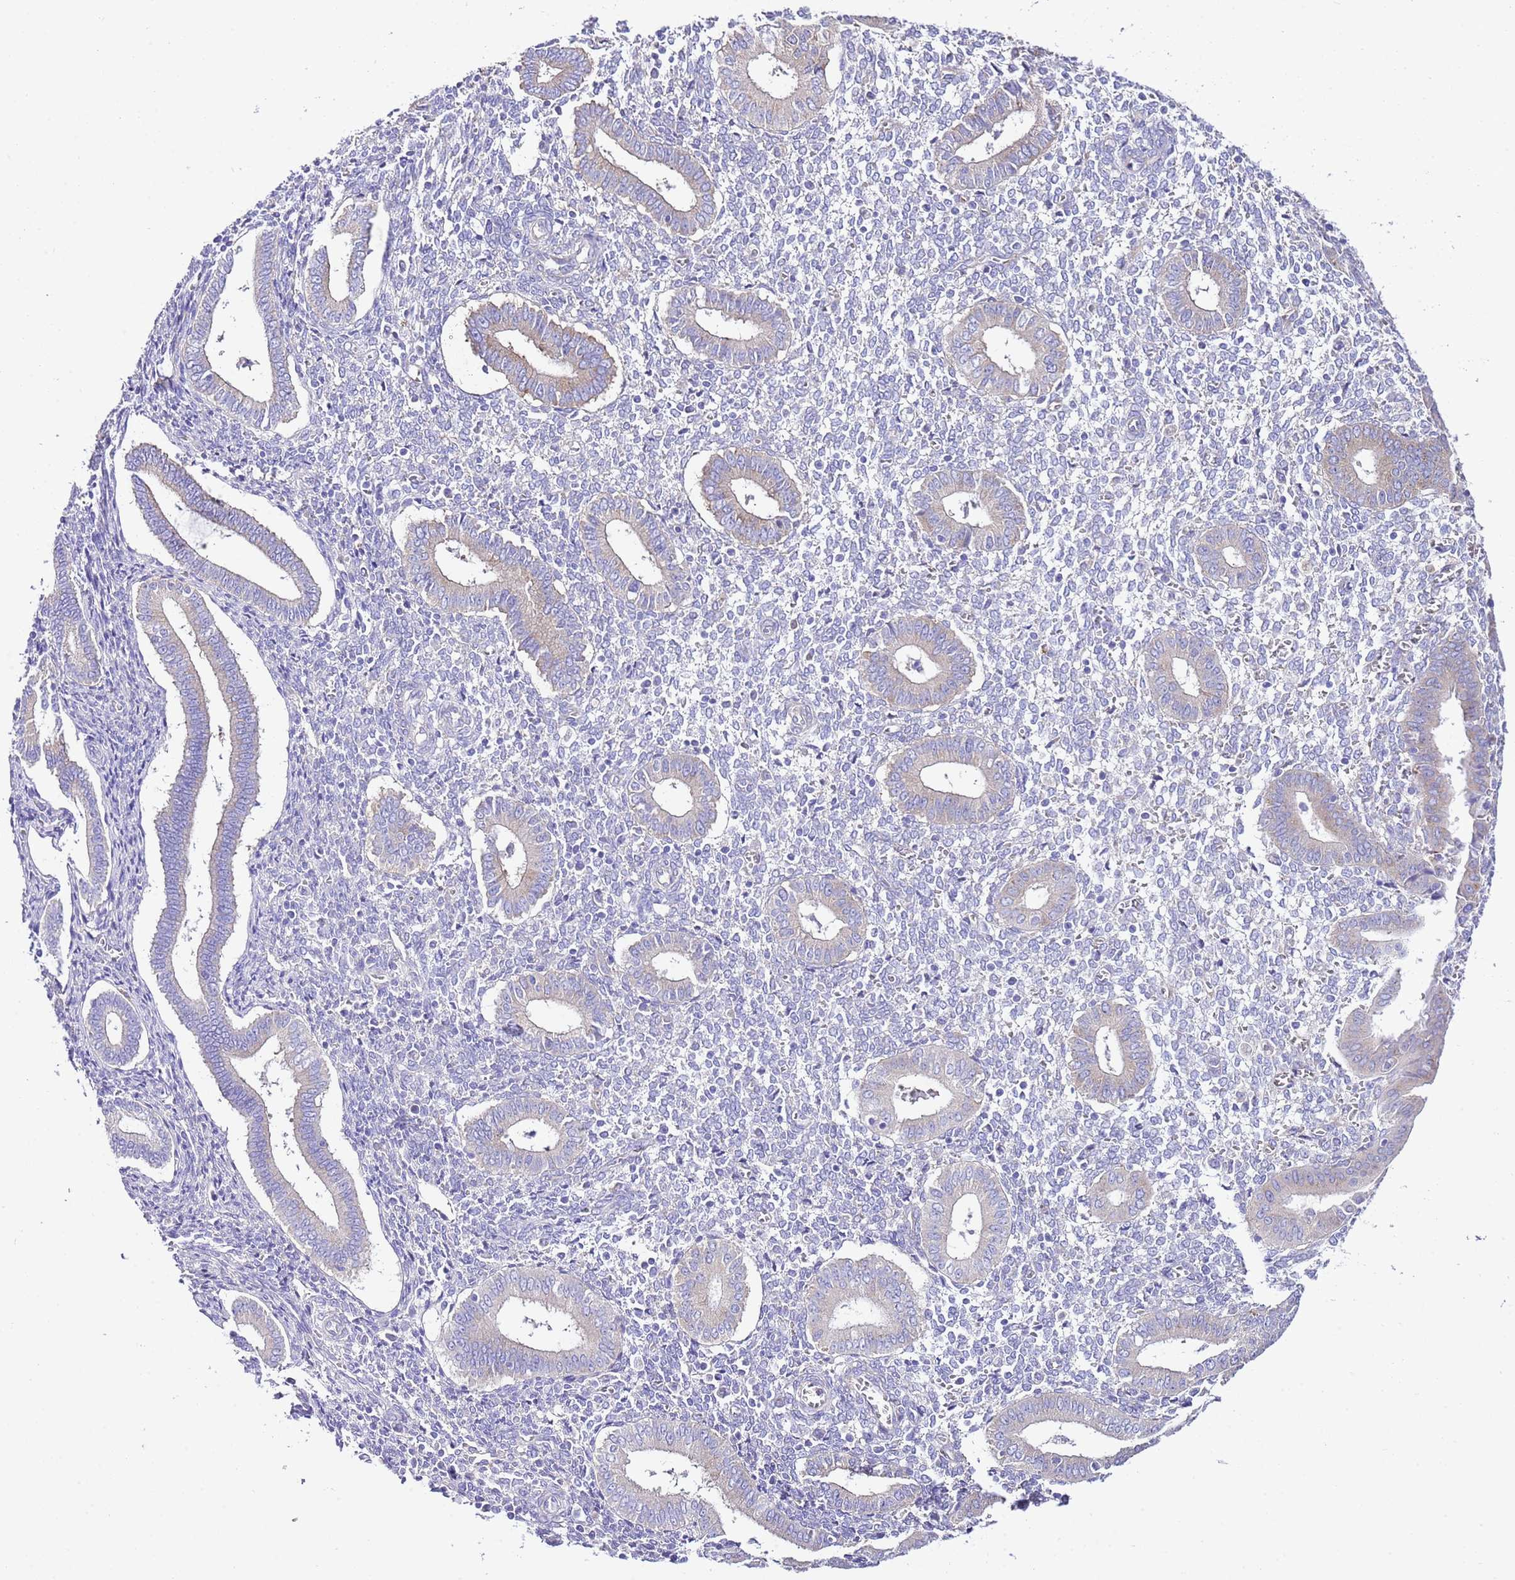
{"staining": {"intensity": "negative", "quantity": "none", "location": "none"}, "tissue": "endometrium", "cell_type": "Cells in endometrial stroma", "image_type": "normal", "snomed": [{"axis": "morphology", "description": "Normal tissue, NOS"}, {"axis": "topography", "description": "Endometrium"}], "caption": "DAB (3,3'-diaminobenzidine) immunohistochemical staining of benign human endometrium demonstrates no significant staining in cells in endometrial stroma.", "gene": "RPS10", "patient": {"sex": "female", "age": 44}}